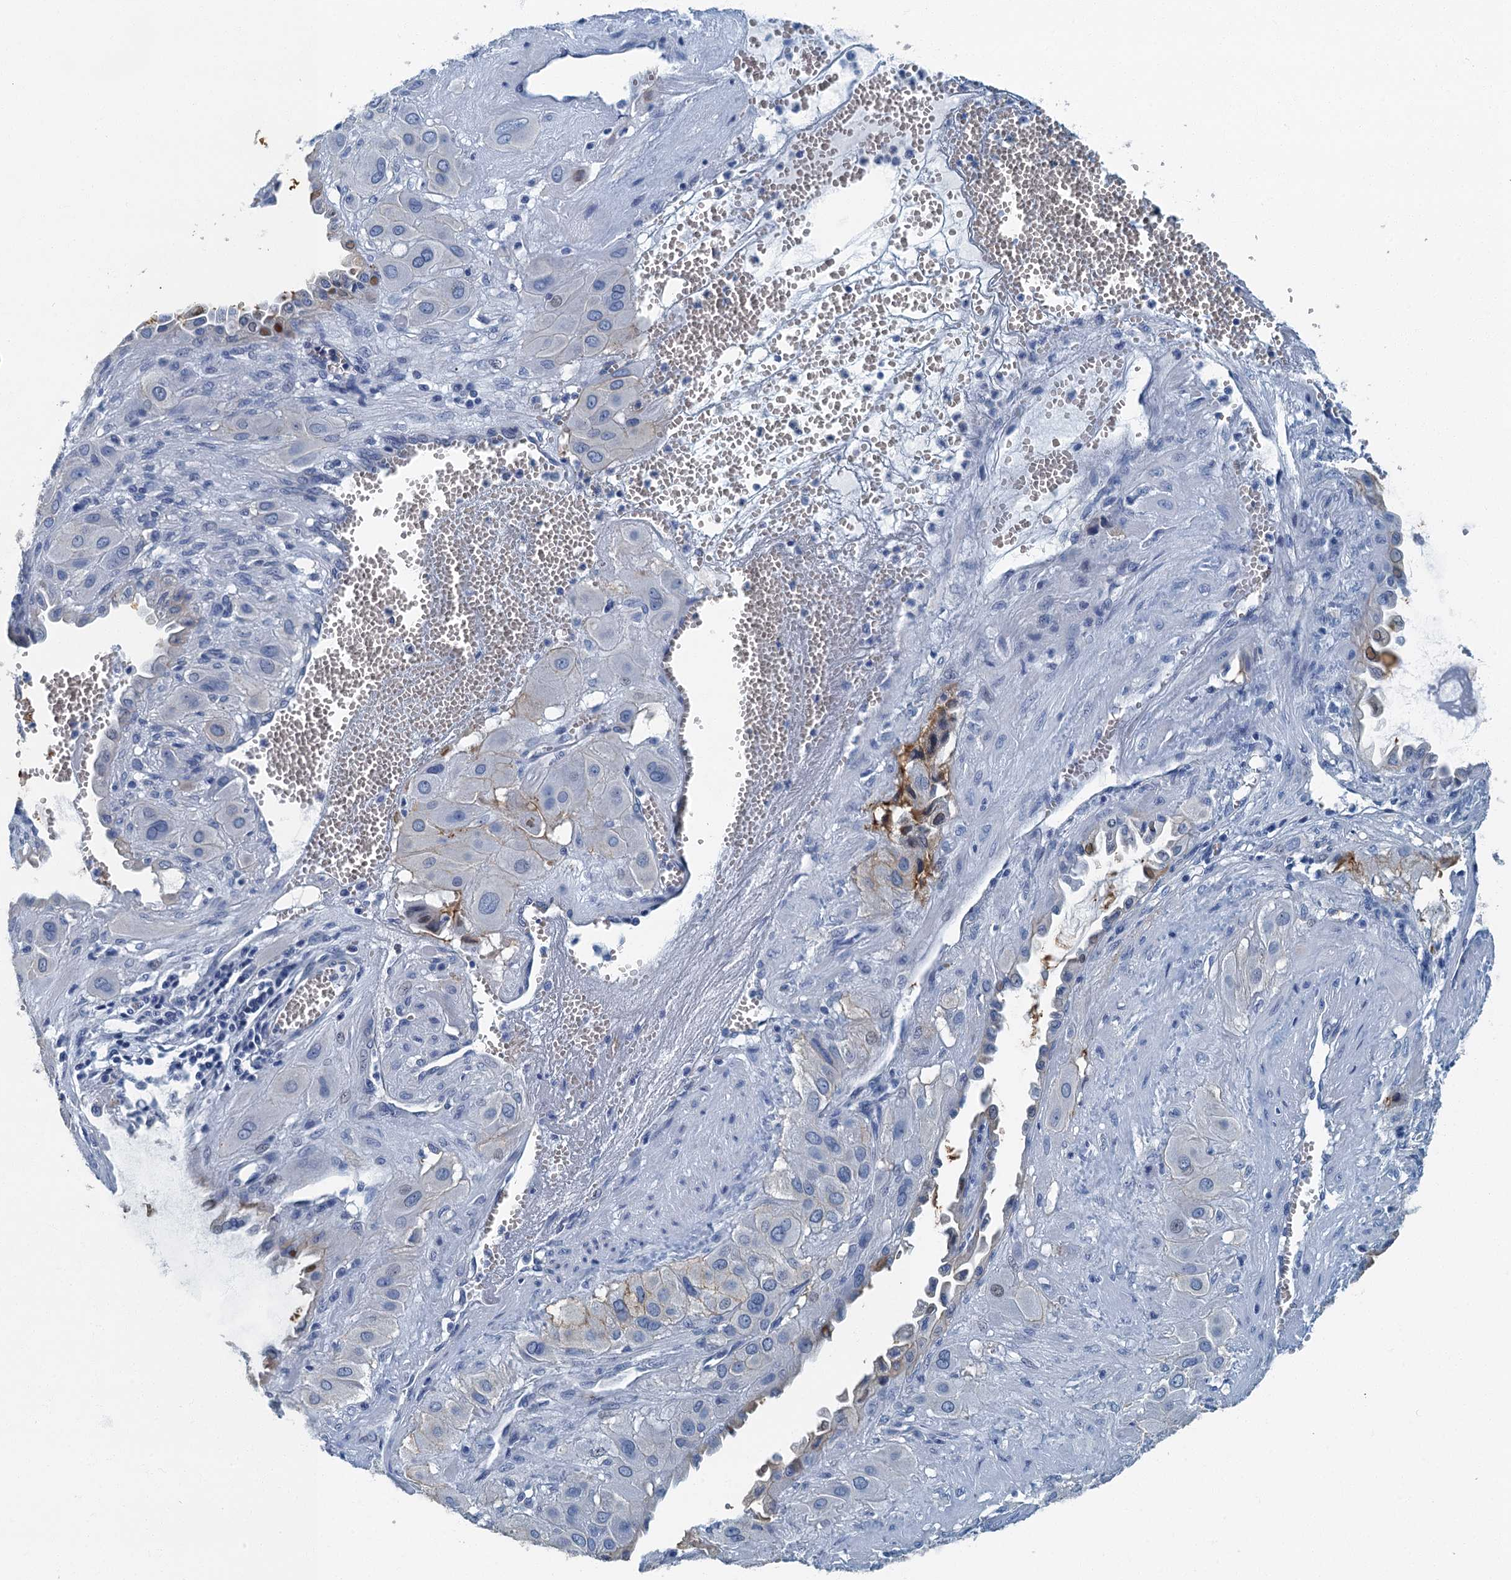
{"staining": {"intensity": "negative", "quantity": "none", "location": "none"}, "tissue": "cervical cancer", "cell_type": "Tumor cells", "image_type": "cancer", "snomed": [{"axis": "morphology", "description": "Squamous cell carcinoma, NOS"}, {"axis": "topography", "description": "Cervix"}], "caption": "The IHC photomicrograph has no significant staining in tumor cells of cervical cancer tissue. (DAB (3,3'-diaminobenzidine) IHC visualized using brightfield microscopy, high magnification).", "gene": "GADL1", "patient": {"sex": "female", "age": 34}}